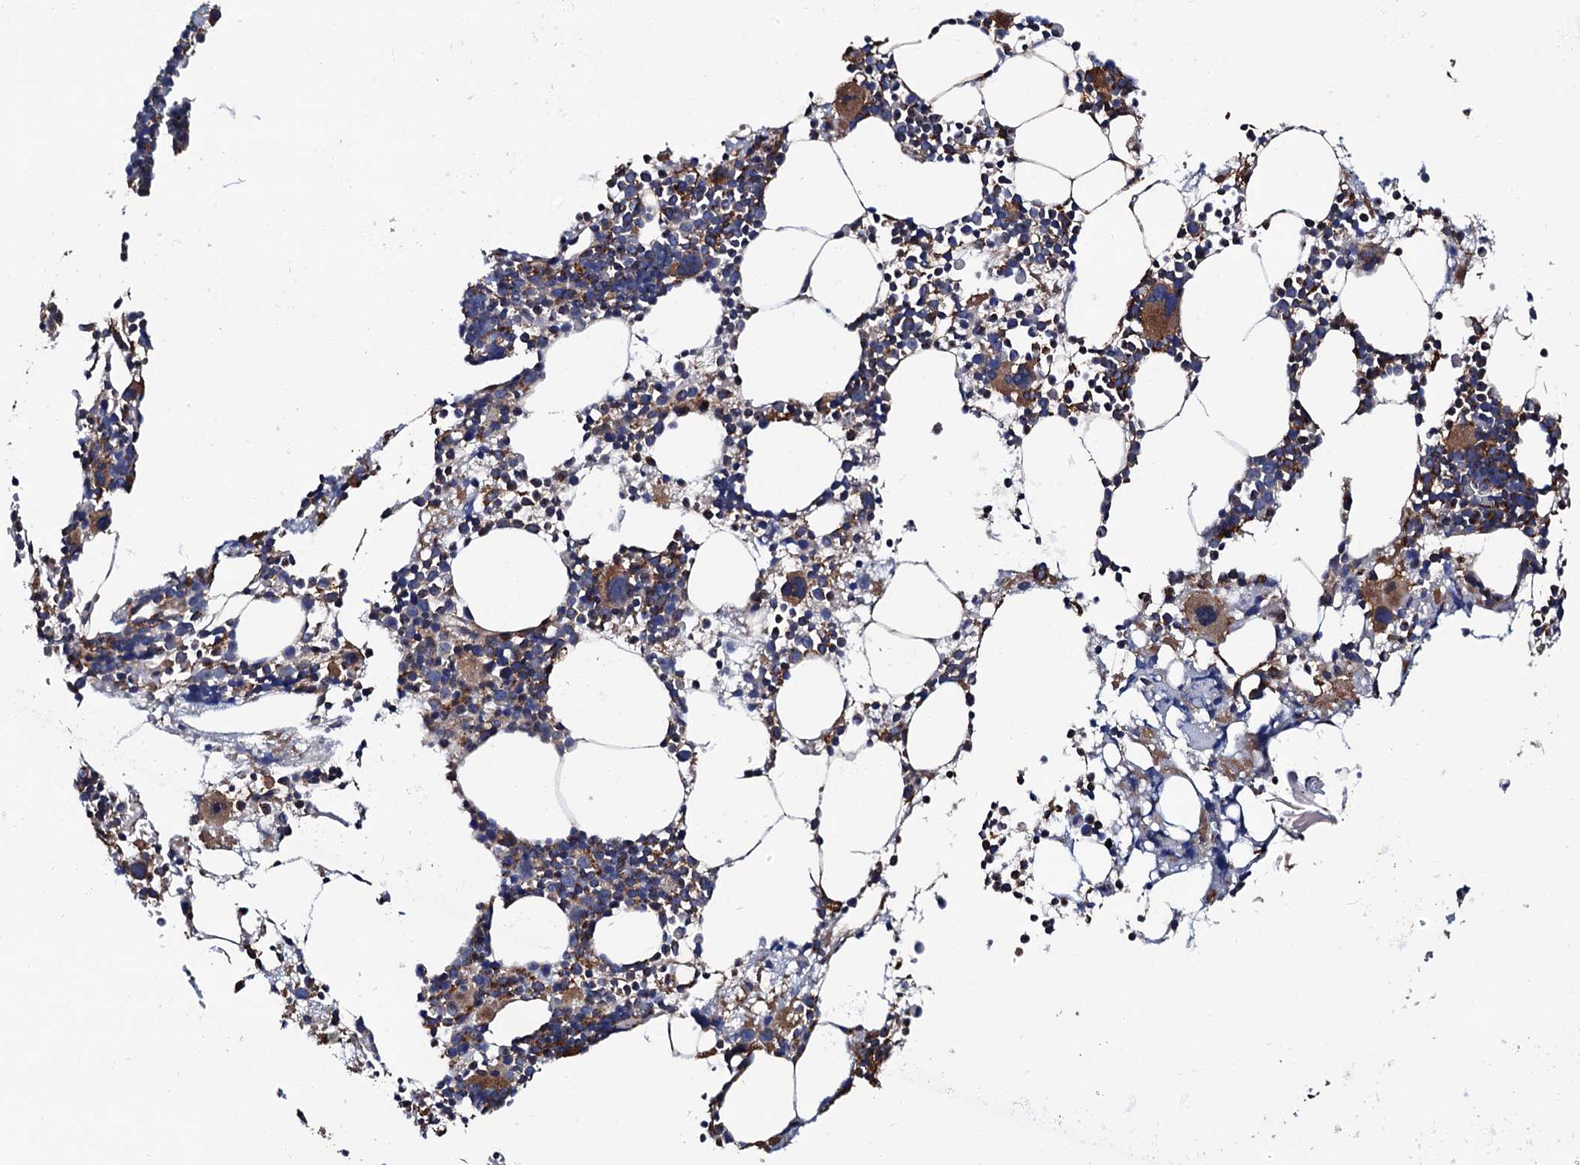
{"staining": {"intensity": "moderate", "quantity": "25%-75%", "location": "cytoplasmic/membranous"}, "tissue": "bone marrow", "cell_type": "Hematopoietic cells", "image_type": "normal", "snomed": [{"axis": "morphology", "description": "Normal tissue, NOS"}, {"axis": "topography", "description": "Bone marrow"}], "caption": "This photomicrograph demonstrates immunohistochemistry (IHC) staining of benign bone marrow, with medium moderate cytoplasmic/membranous expression in approximately 25%-75% of hematopoietic cells.", "gene": "VPS35", "patient": {"sex": "female", "age": 52}}